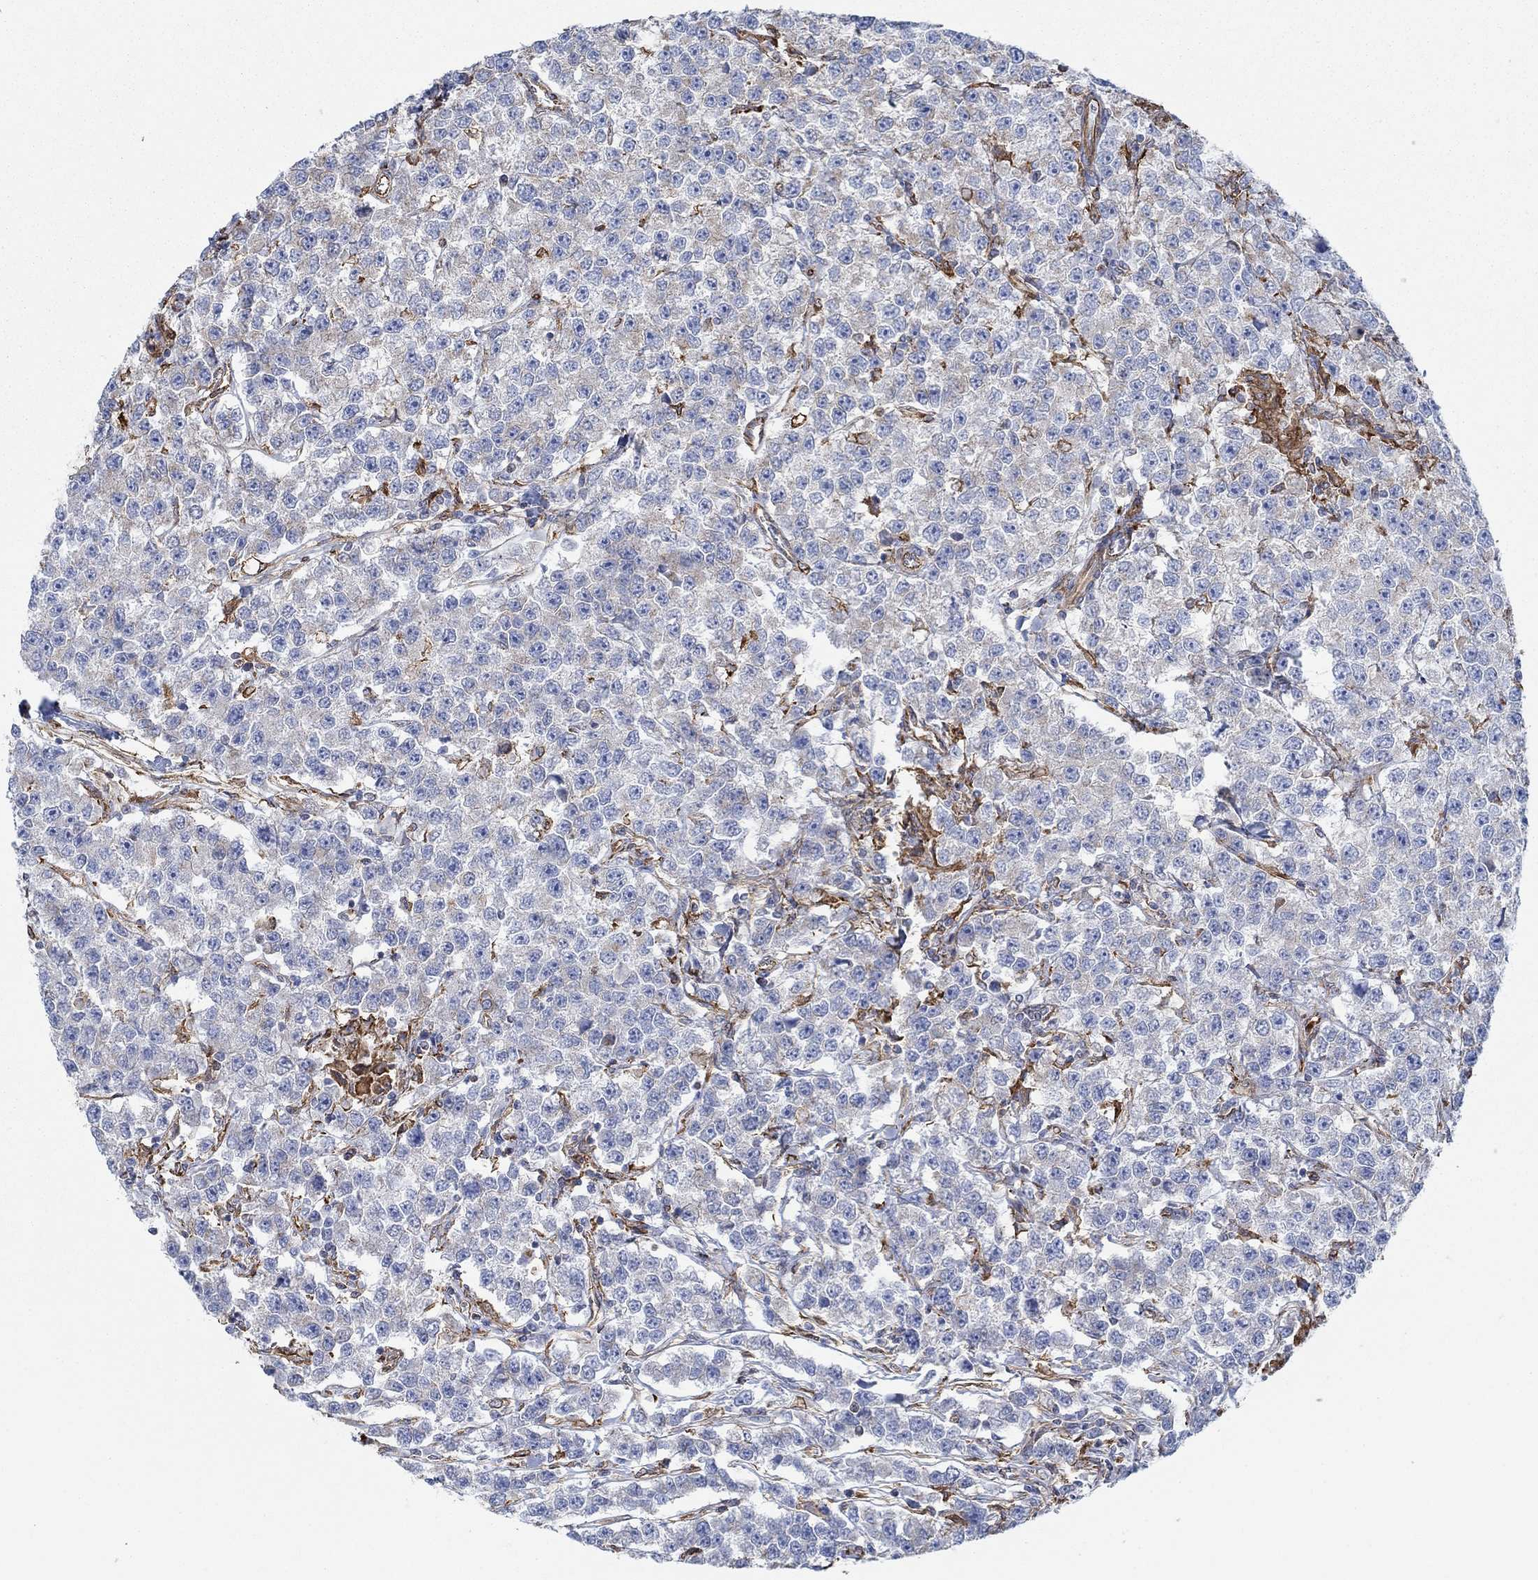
{"staining": {"intensity": "negative", "quantity": "none", "location": "none"}, "tissue": "testis cancer", "cell_type": "Tumor cells", "image_type": "cancer", "snomed": [{"axis": "morphology", "description": "Seminoma, NOS"}, {"axis": "topography", "description": "Testis"}], "caption": "A micrograph of human testis cancer is negative for staining in tumor cells.", "gene": "STC2", "patient": {"sex": "male", "age": 59}}